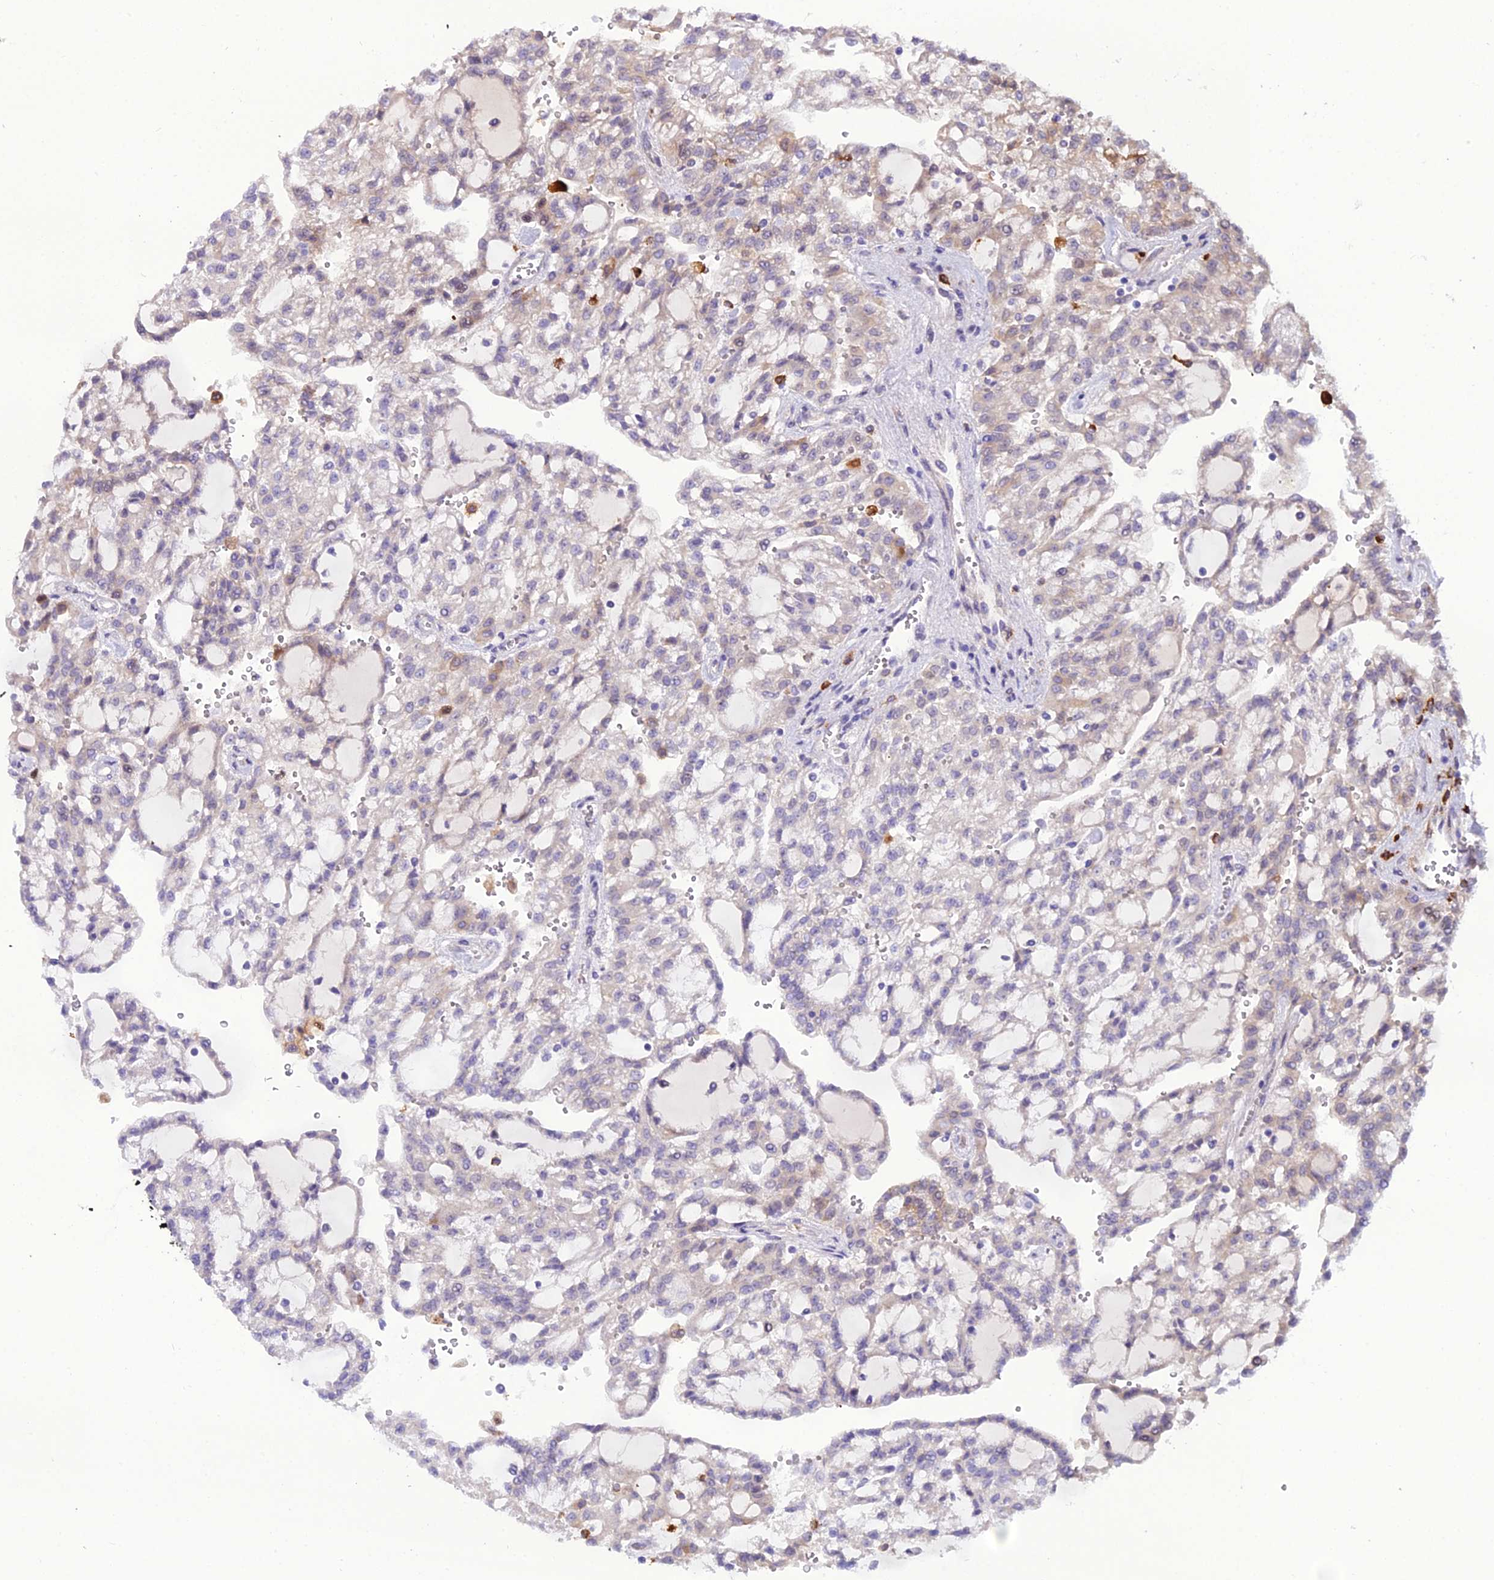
{"staining": {"intensity": "negative", "quantity": "none", "location": "none"}, "tissue": "renal cancer", "cell_type": "Tumor cells", "image_type": "cancer", "snomed": [{"axis": "morphology", "description": "Adenocarcinoma, NOS"}, {"axis": "topography", "description": "Kidney"}], "caption": "The image shows no staining of tumor cells in renal cancer (adenocarcinoma). (DAB IHC visualized using brightfield microscopy, high magnification).", "gene": "MB21D2", "patient": {"sex": "male", "age": 63}}